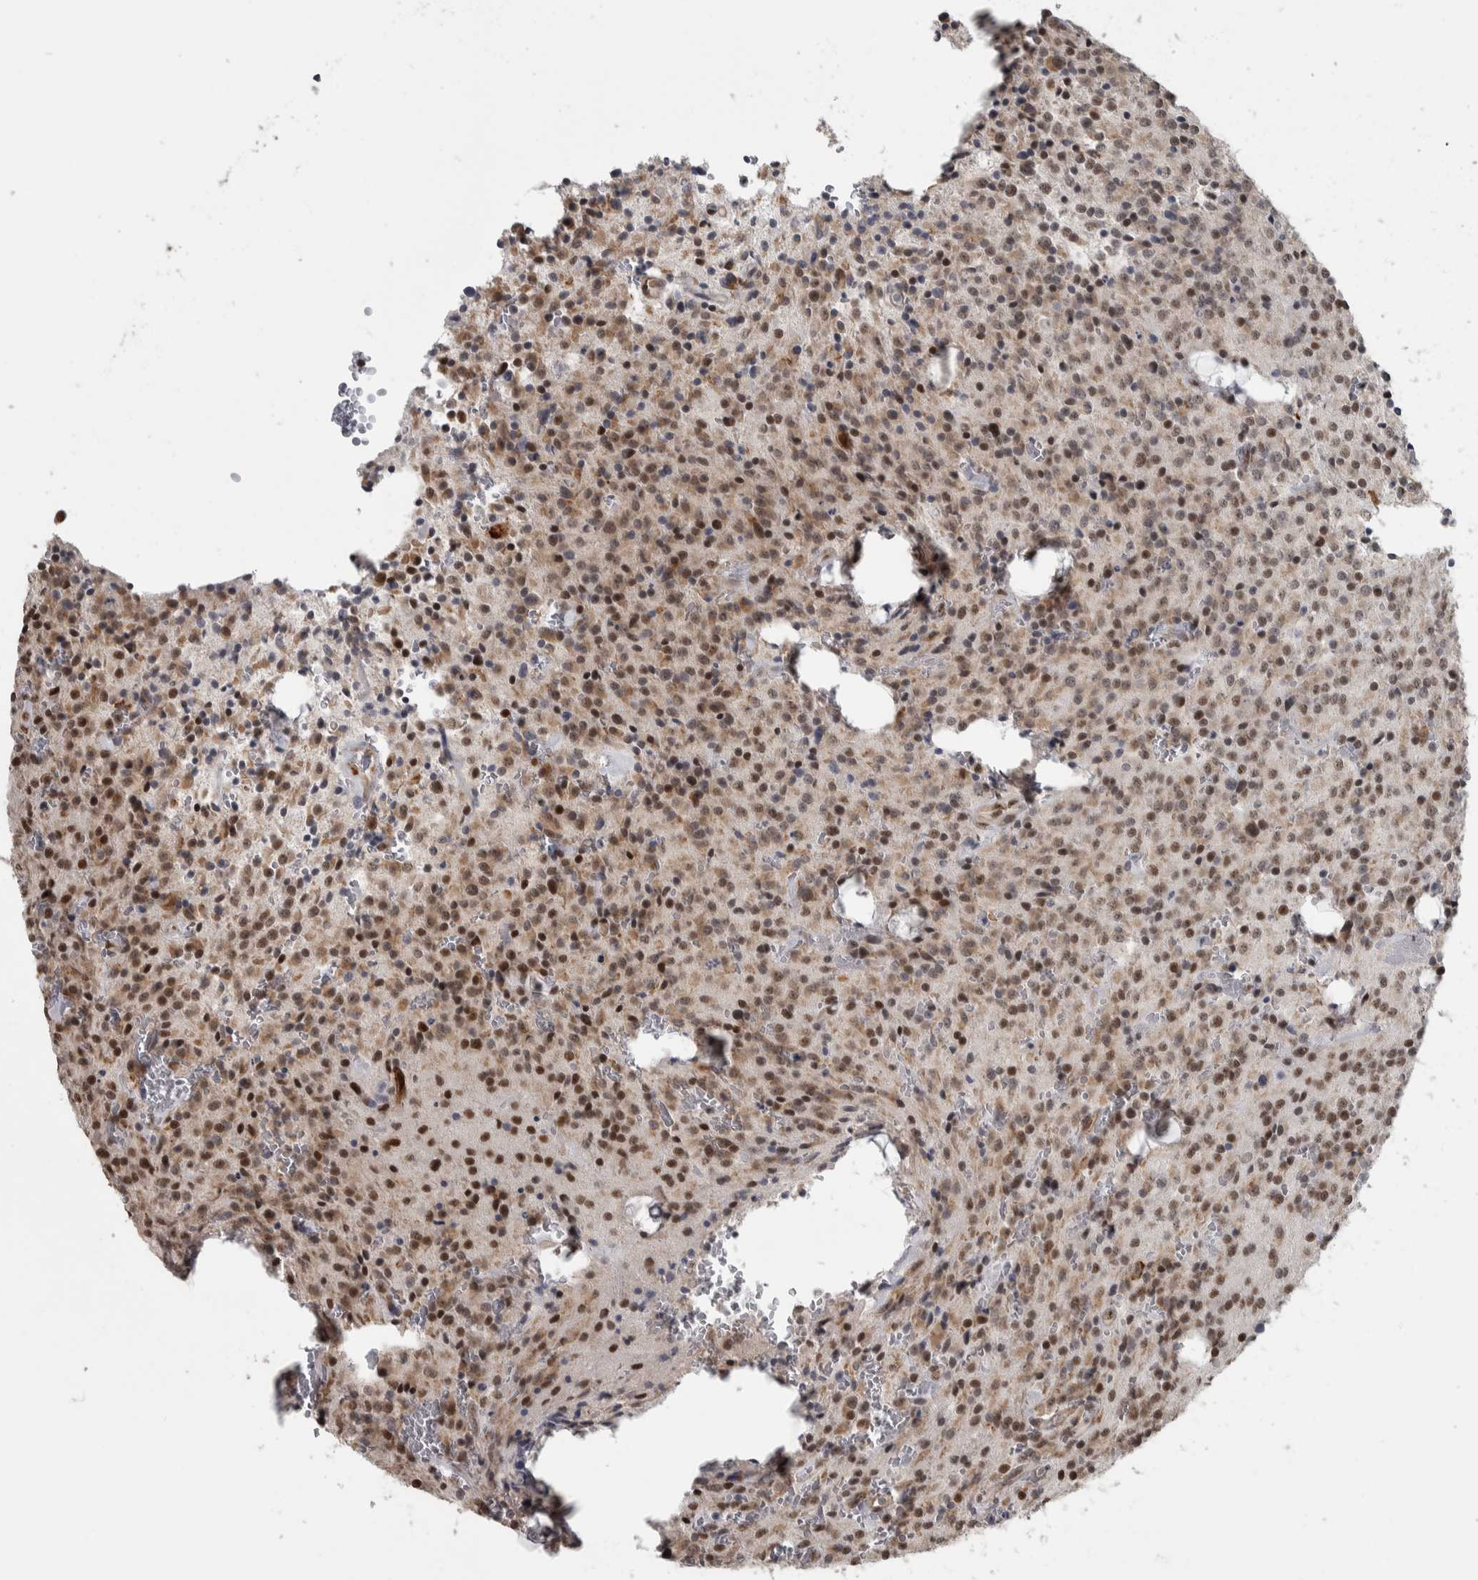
{"staining": {"intensity": "moderate", "quantity": ">75%", "location": "nuclear"}, "tissue": "glioma", "cell_type": "Tumor cells", "image_type": "cancer", "snomed": [{"axis": "morphology", "description": "Glioma, malignant, Low grade"}, {"axis": "topography", "description": "Brain"}], "caption": "A medium amount of moderate nuclear positivity is seen in approximately >75% of tumor cells in malignant low-grade glioma tissue. The staining was performed using DAB (3,3'-diaminobenzidine) to visualize the protein expression in brown, while the nuclei were stained in blue with hematoxylin (Magnification: 20x).", "gene": "DDX42", "patient": {"sex": "male", "age": 58}}